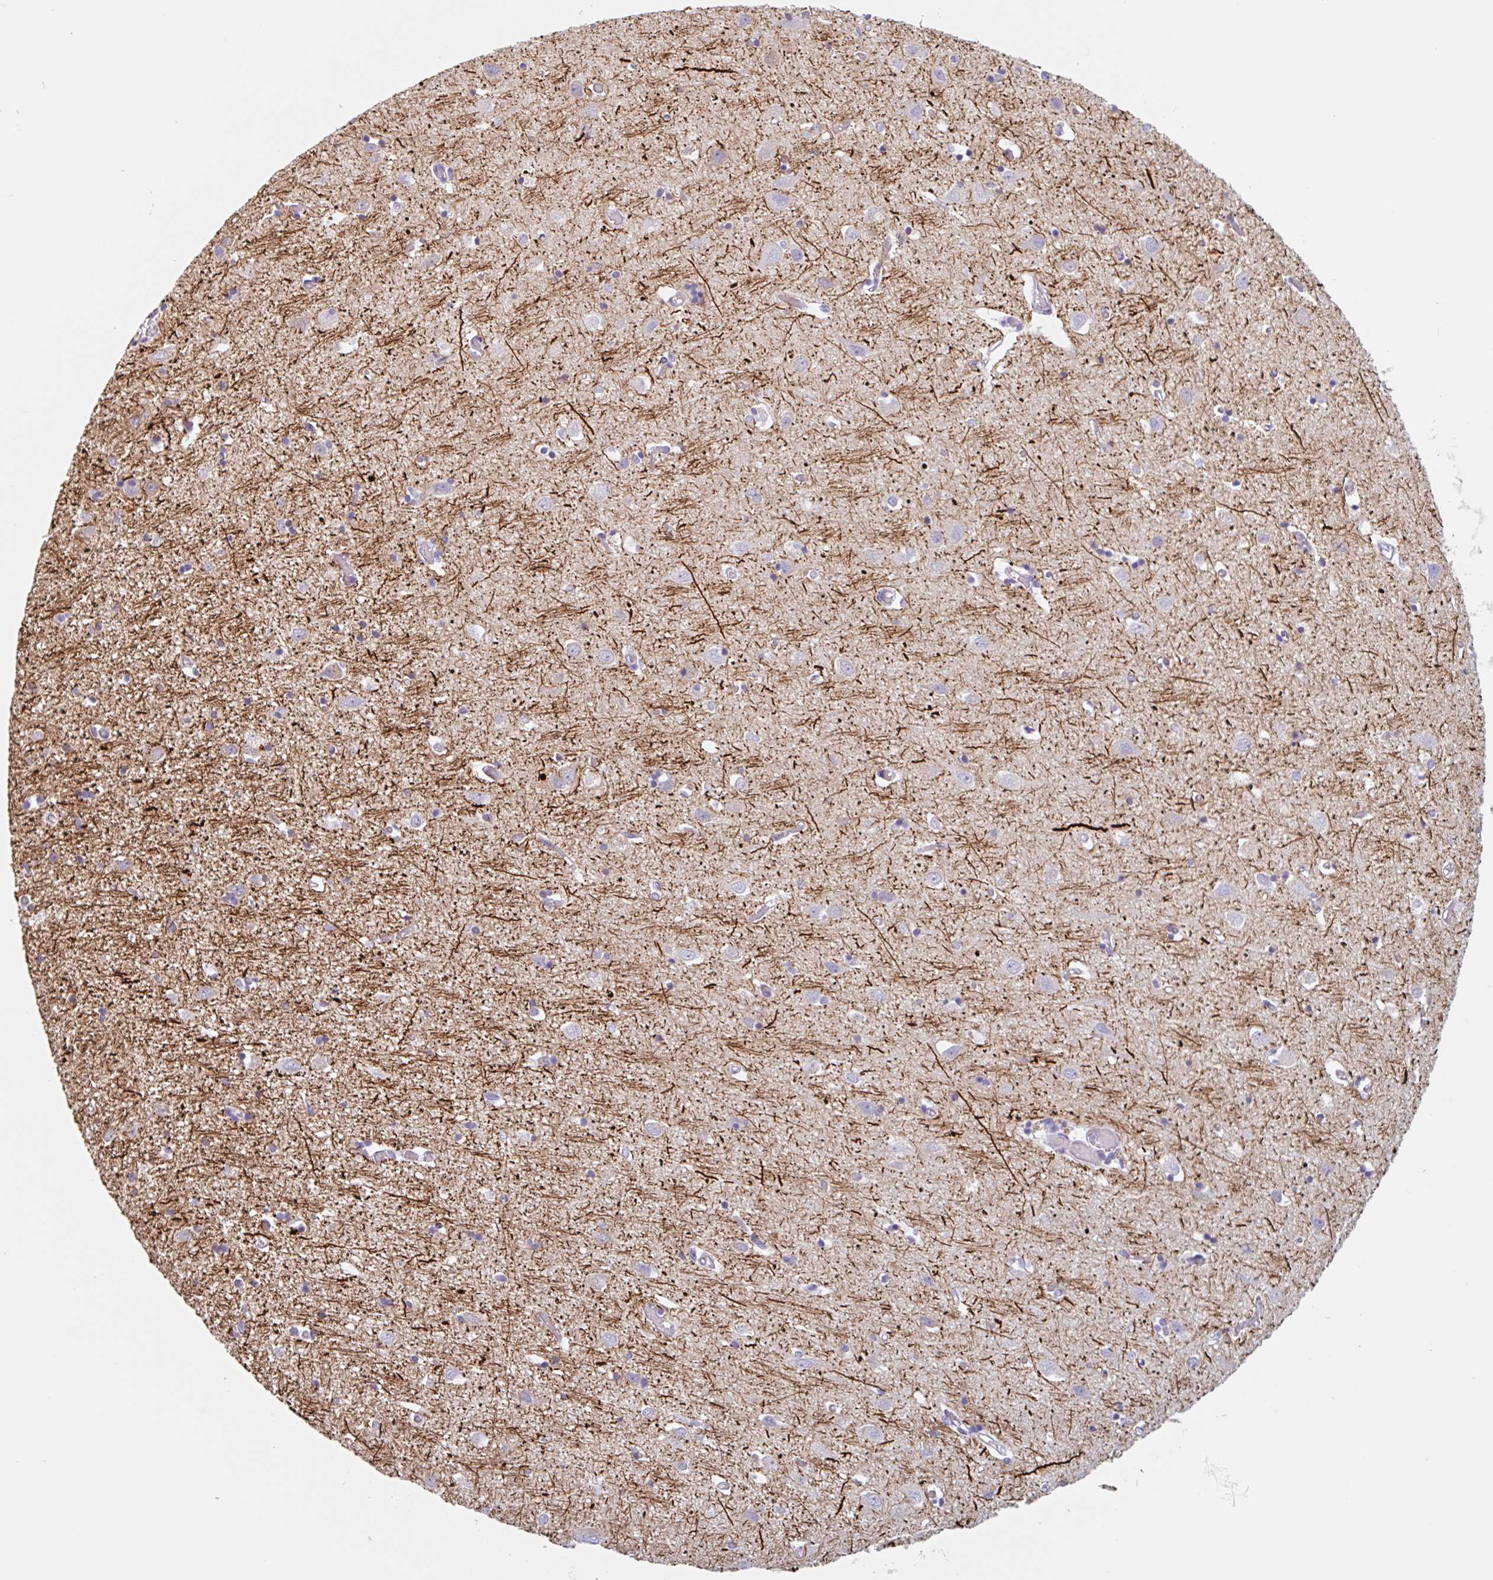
{"staining": {"intensity": "negative", "quantity": "none", "location": "none"}, "tissue": "cerebral cortex", "cell_type": "Endothelial cells", "image_type": "normal", "snomed": [{"axis": "morphology", "description": "Normal tissue, NOS"}, {"axis": "topography", "description": "Cerebral cortex"}], "caption": "Endothelial cells are negative for protein expression in benign human cerebral cortex. Brightfield microscopy of IHC stained with DAB (brown) and hematoxylin (blue), captured at high magnification.", "gene": "EMC4", "patient": {"sex": "male", "age": 70}}